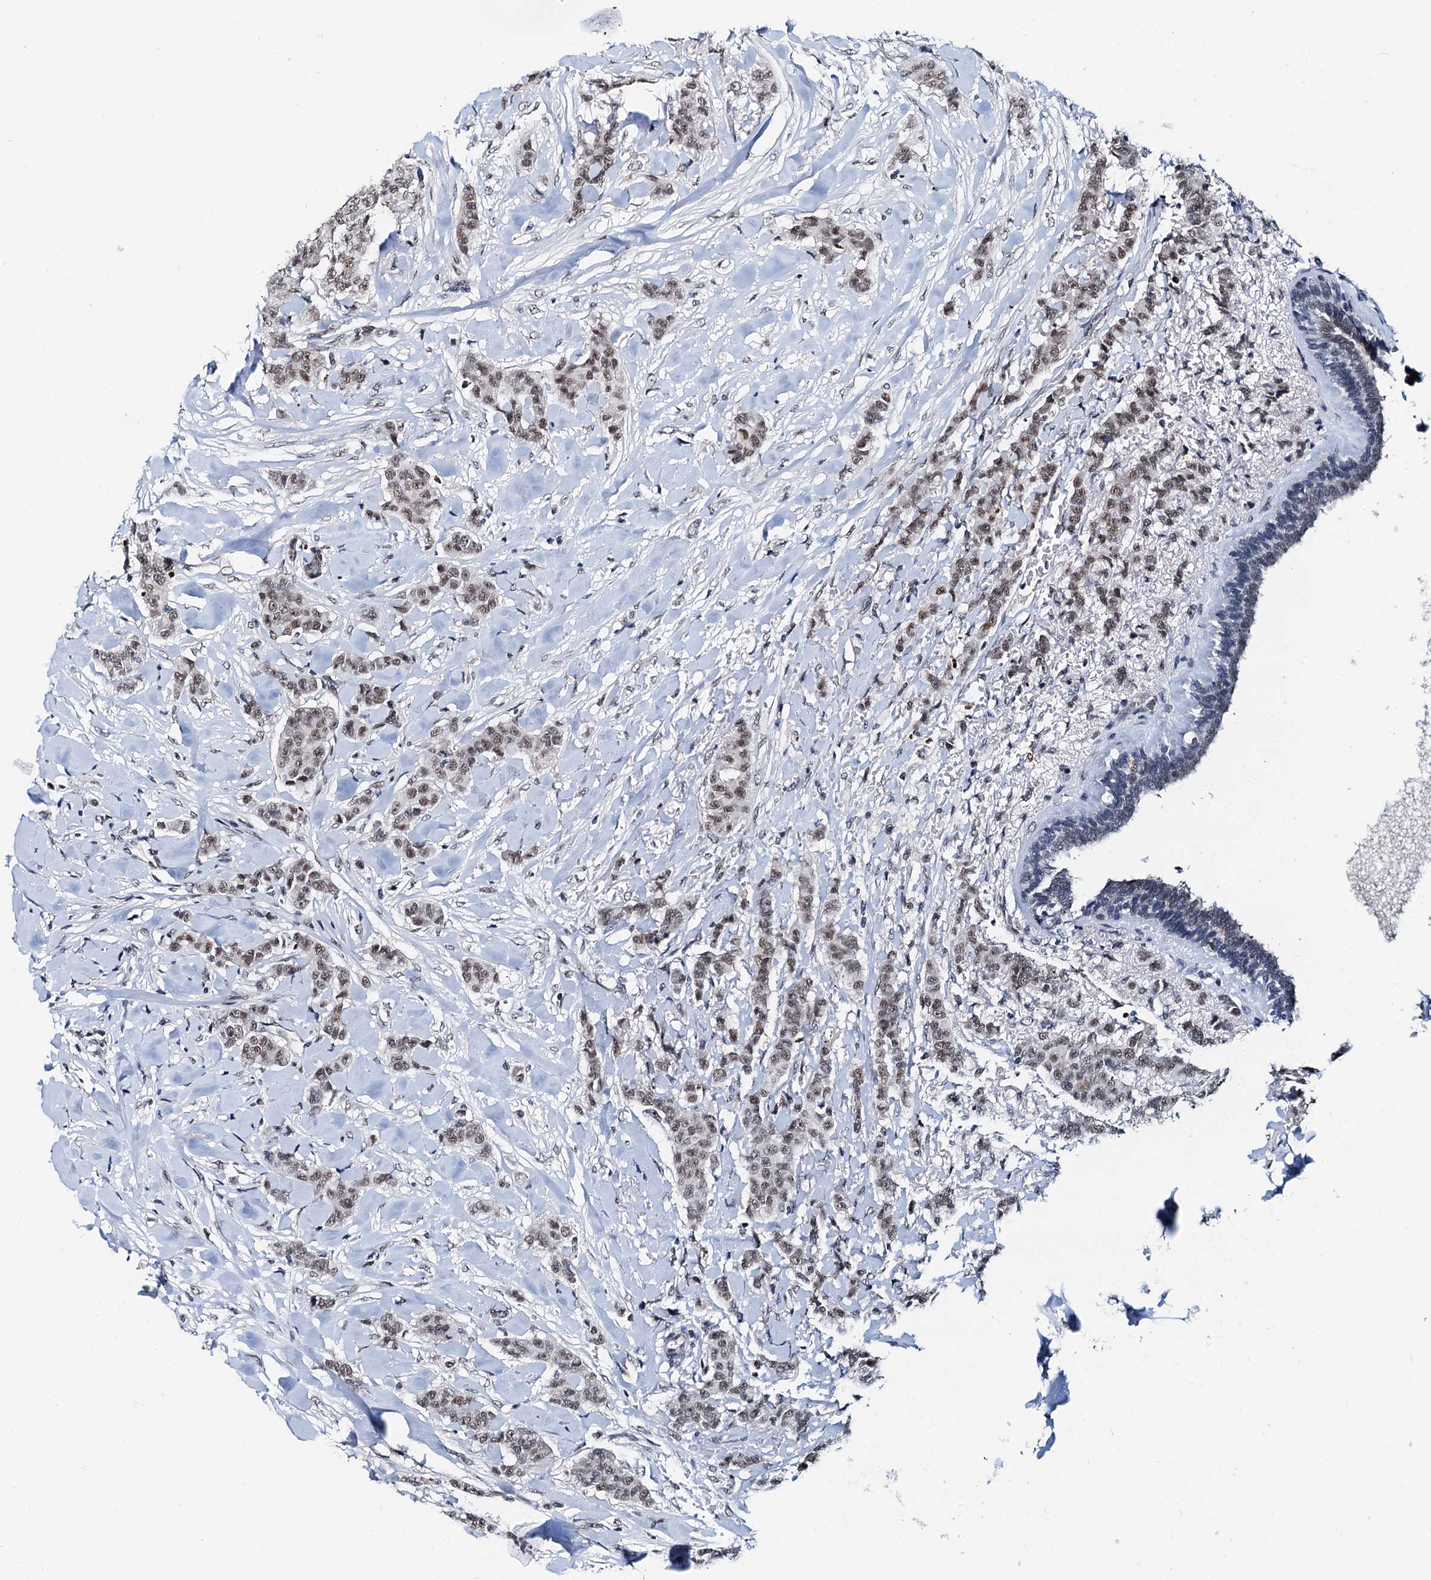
{"staining": {"intensity": "moderate", "quantity": ">75%", "location": "nuclear"}, "tissue": "breast cancer", "cell_type": "Tumor cells", "image_type": "cancer", "snomed": [{"axis": "morphology", "description": "Duct carcinoma"}, {"axis": "topography", "description": "Breast"}], "caption": "A brown stain labels moderate nuclear positivity of a protein in intraductal carcinoma (breast) tumor cells. Nuclei are stained in blue.", "gene": "SNRPD1", "patient": {"sex": "female", "age": 40}}